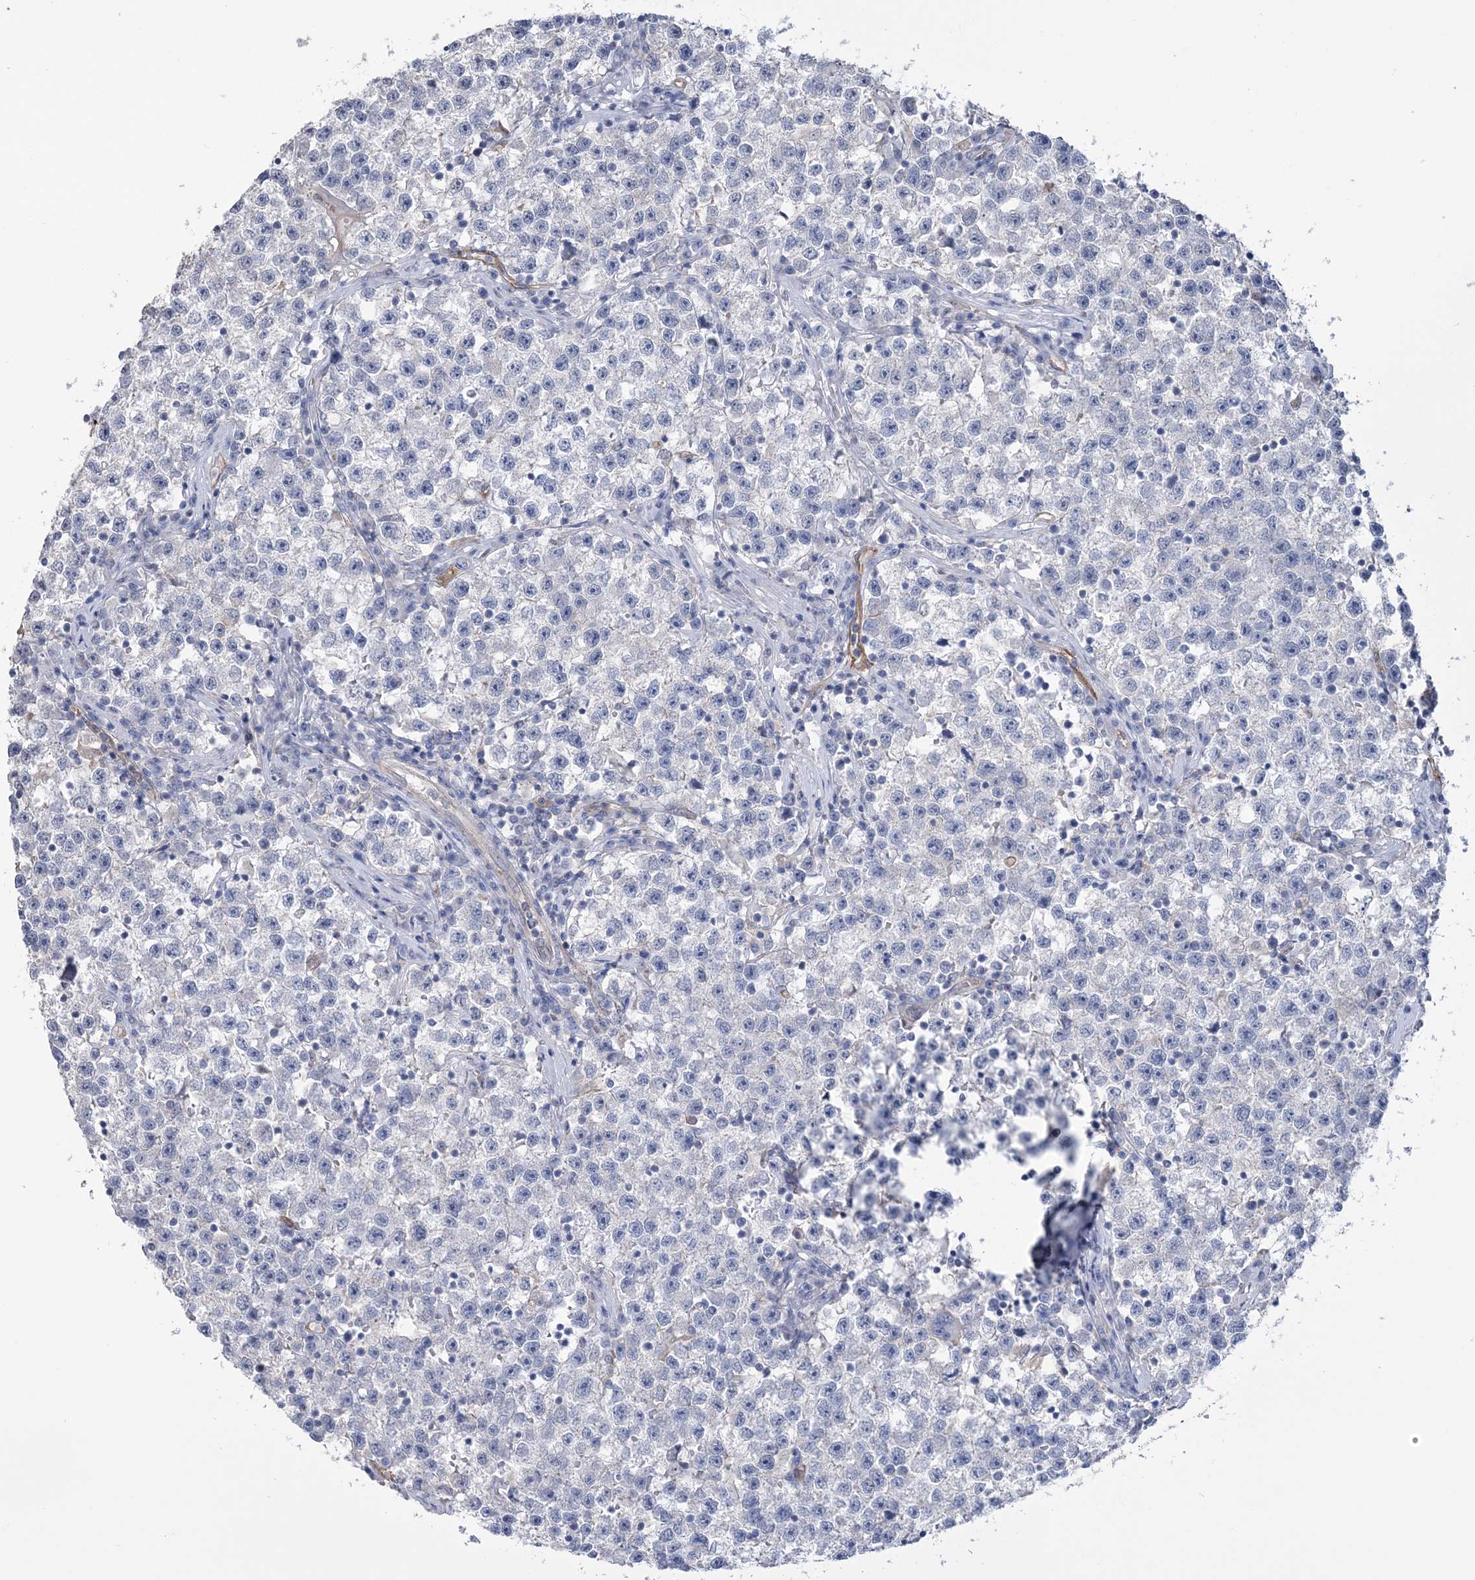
{"staining": {"intensity": "negative", "quantity": "none", "location": "none"}, "tissue": "testis cancer", "cell_type": "Tumor cells", "image_type": "cancer", "snomed": [{"axis": "morphology", "description": "Seminoma, NOS"}, {"axis": "topography", "description": "Testis"}], "caption": "A high-resolution micrograph shows IHC staining of testis cancer (seminoma), which displays no significant staining in tumor cells.", "gene": "RAB11FIP5", "patient": {"sex": "male", "age": 22}}